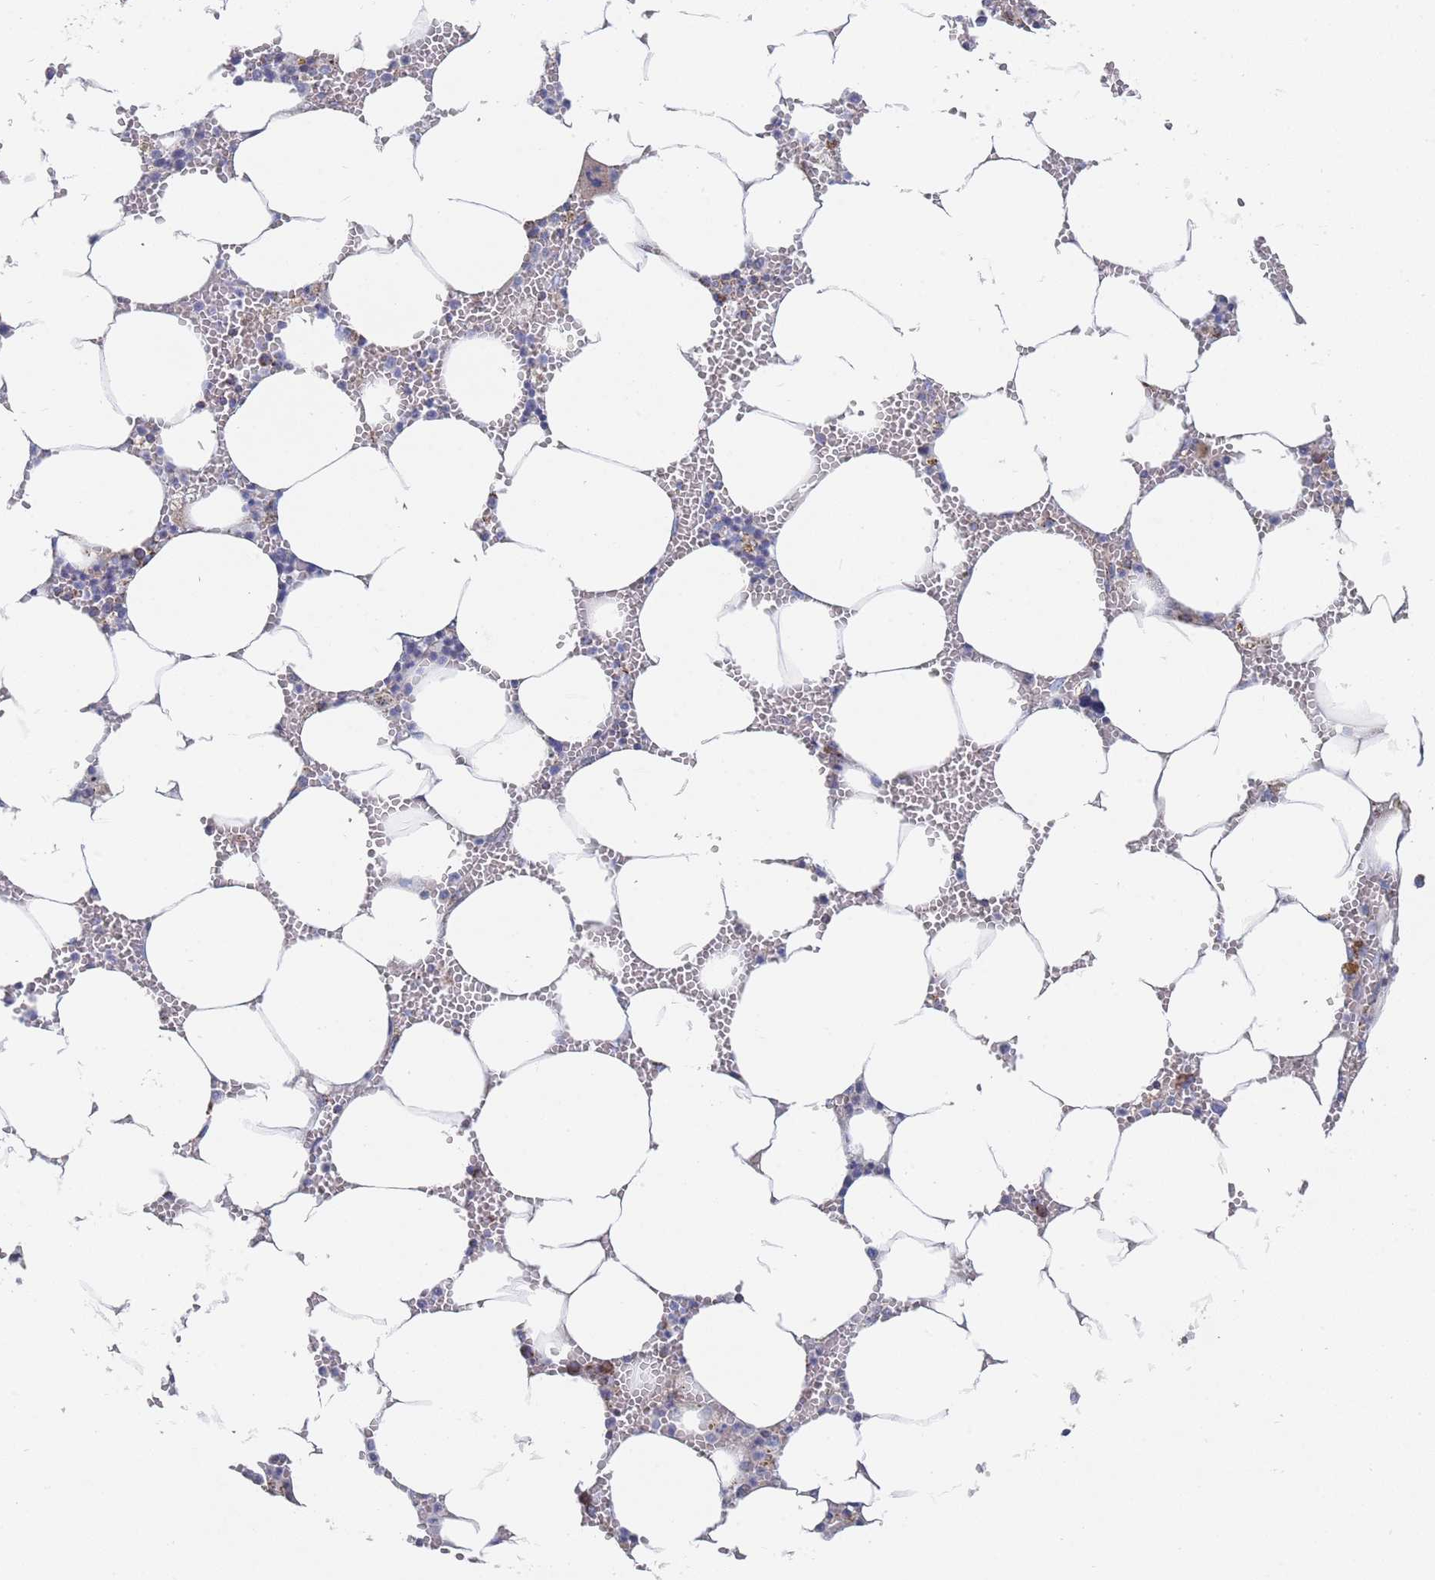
{"staining": {"intensity": "moderate", "quantity": "<25%", "location": "cytoplasmic/membranous"}, "tissue": "bone marrow", "cell_type": "Hematopoietic cells", "image_type": "normal", "snomed": [{"axis": "morphology", "description": "Normal tissue, NOS"}, {"axis": "topography", "description": "Bone marrow"}], "caption": "DAB (3,3'-diaminobenzidine) immunohistochemical staining of unremarkable bone marrow shows moderate cytoplasmic/membranous protein positivity in approximately <25% of hematopoietic cells.", "gene": "IKZF4", "patient": {"sex": "male", "age": 70}}